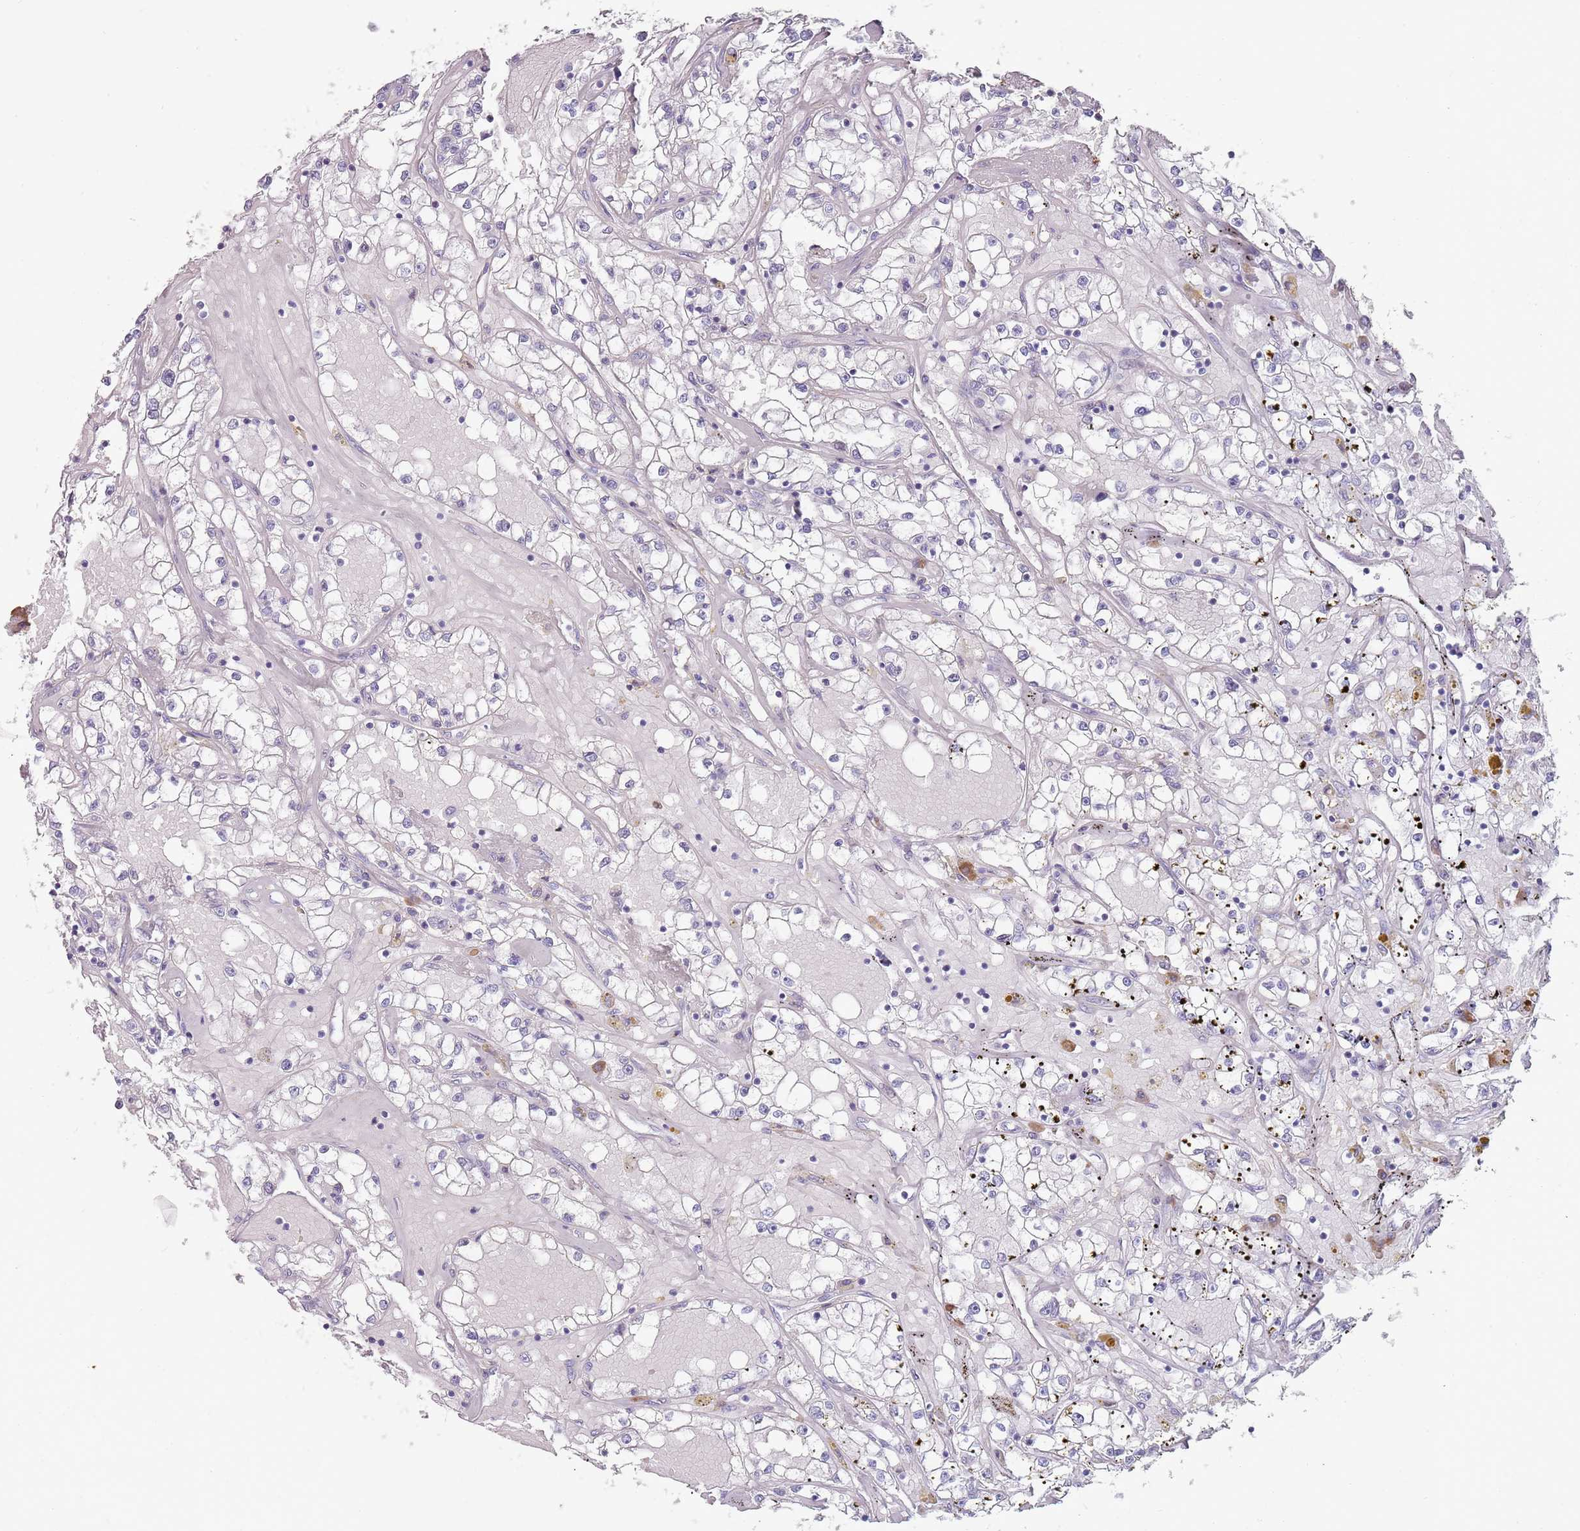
{"staining": {"intensity": "negative", "quantity": "none", "location": "none"}, "tissue": "renal cancer", "cell_type": "Tumor cells", "image_type": "cancer", "snomed": [{"axis": "morphology", "description": "Adenocarcinoma, NOS"}, {"axis": "topography", "description": "Kidney"}], "caption": "Immunohistochemical staining of renal cancer displays no significant positivity in tumor cells.", "gene": "DXO", "patient": {"sex": "male", "age": 56}}